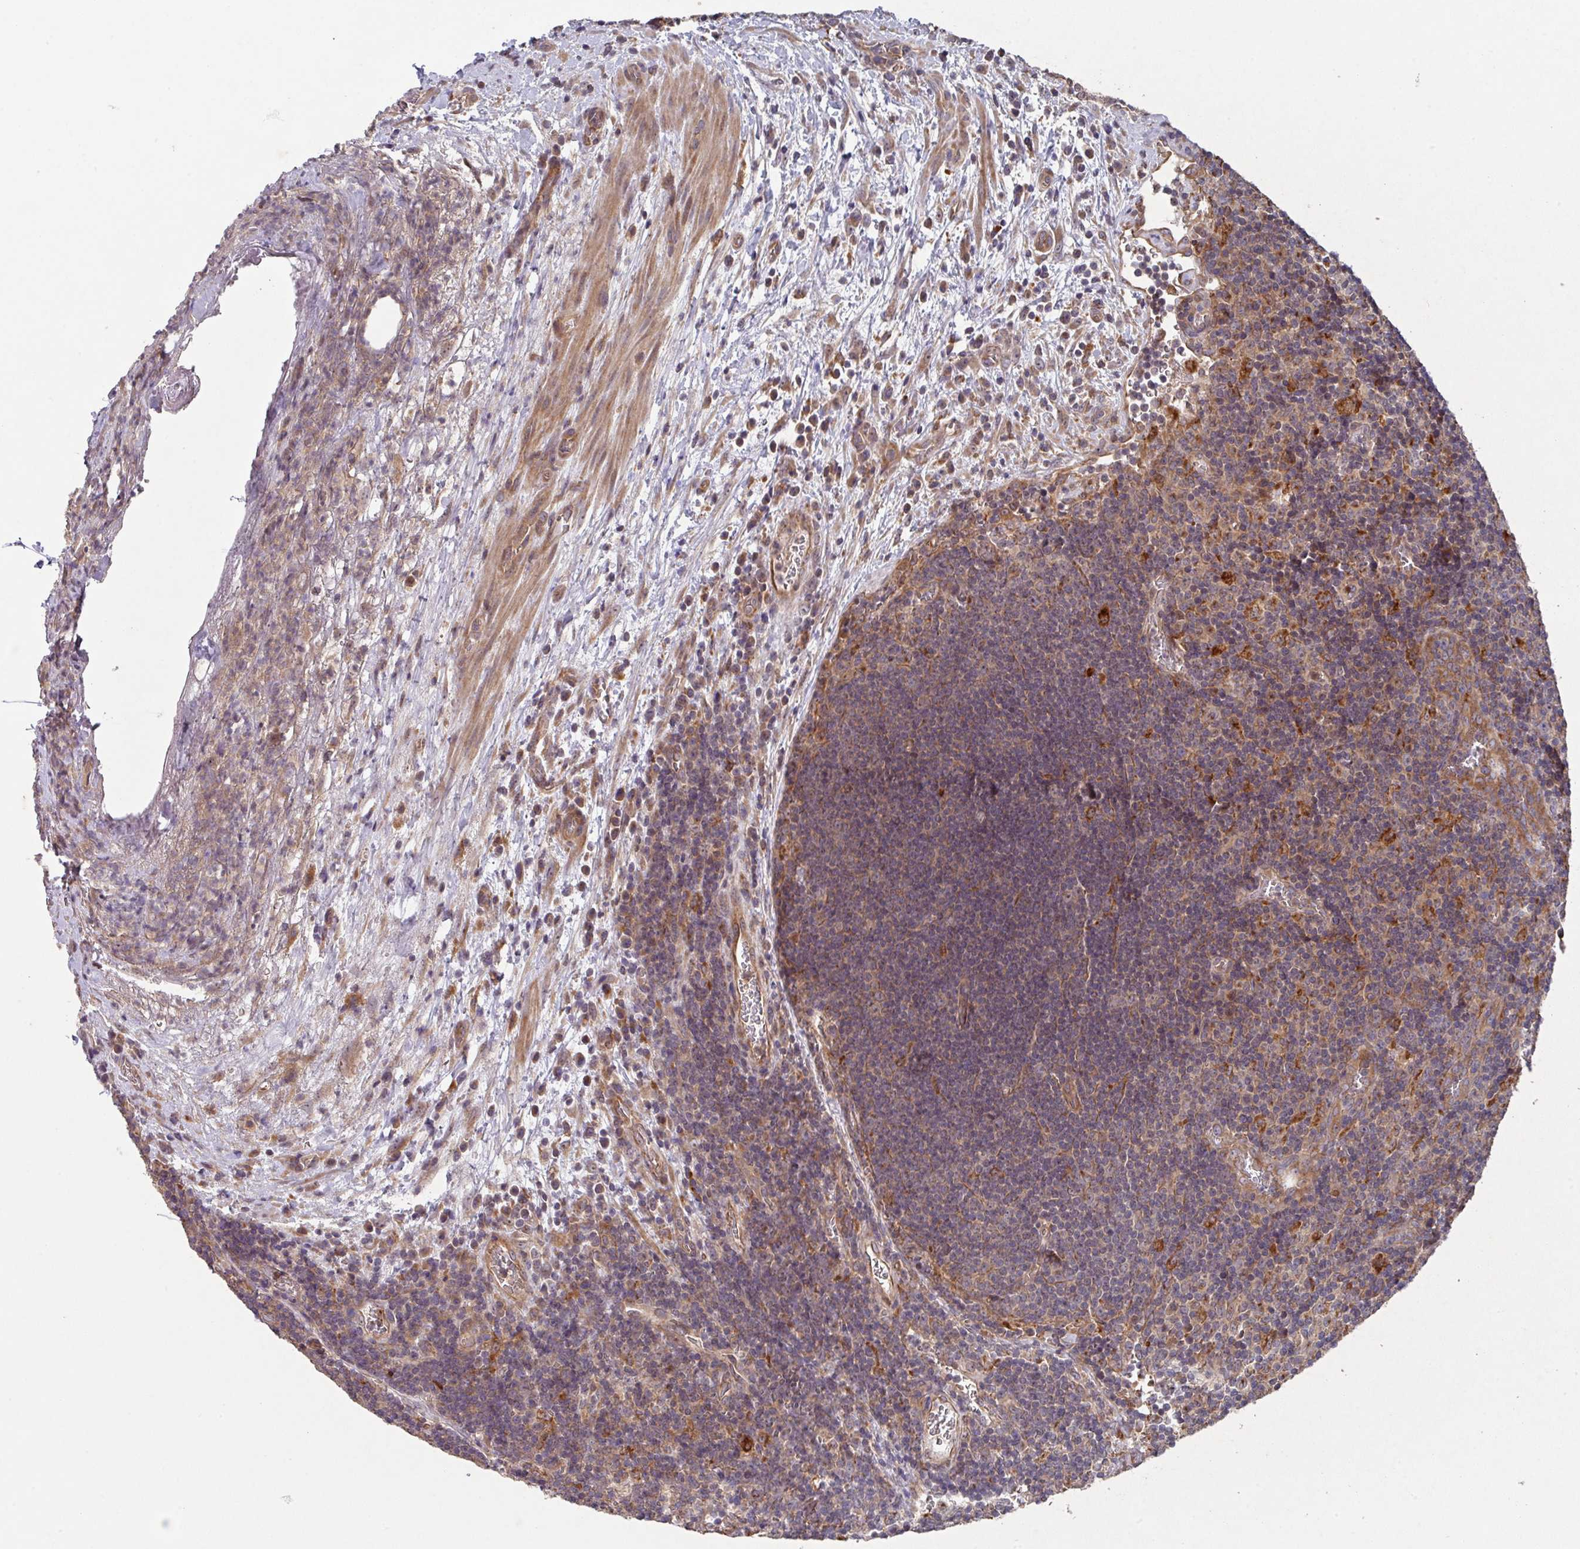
{"staining": {"intensity": "moderate", "quantity": "<25%", "location": "cytoplasmic/membranous"}, "tissue": "lymph node", "cell_type": "Germinal center cells", "image_type": "normal", "snomed": [{"axis": "morphology", "description": "Normal tissue, NOS"}, {"axis": "topography", "description": "Lymph node"}], "caption": "Immunohistochemical staining of normal lymph node exhibits <25% levels of moderate cytoplasmic/membranous protein expression in about <25% of germinal center cells. (DAB (3,3'-diaminobenzidine) IHC, brown staining for protein, blue staining for nuclei).", "gene": "TRIM14", "patient": {"sex": "male", "age": 50}}